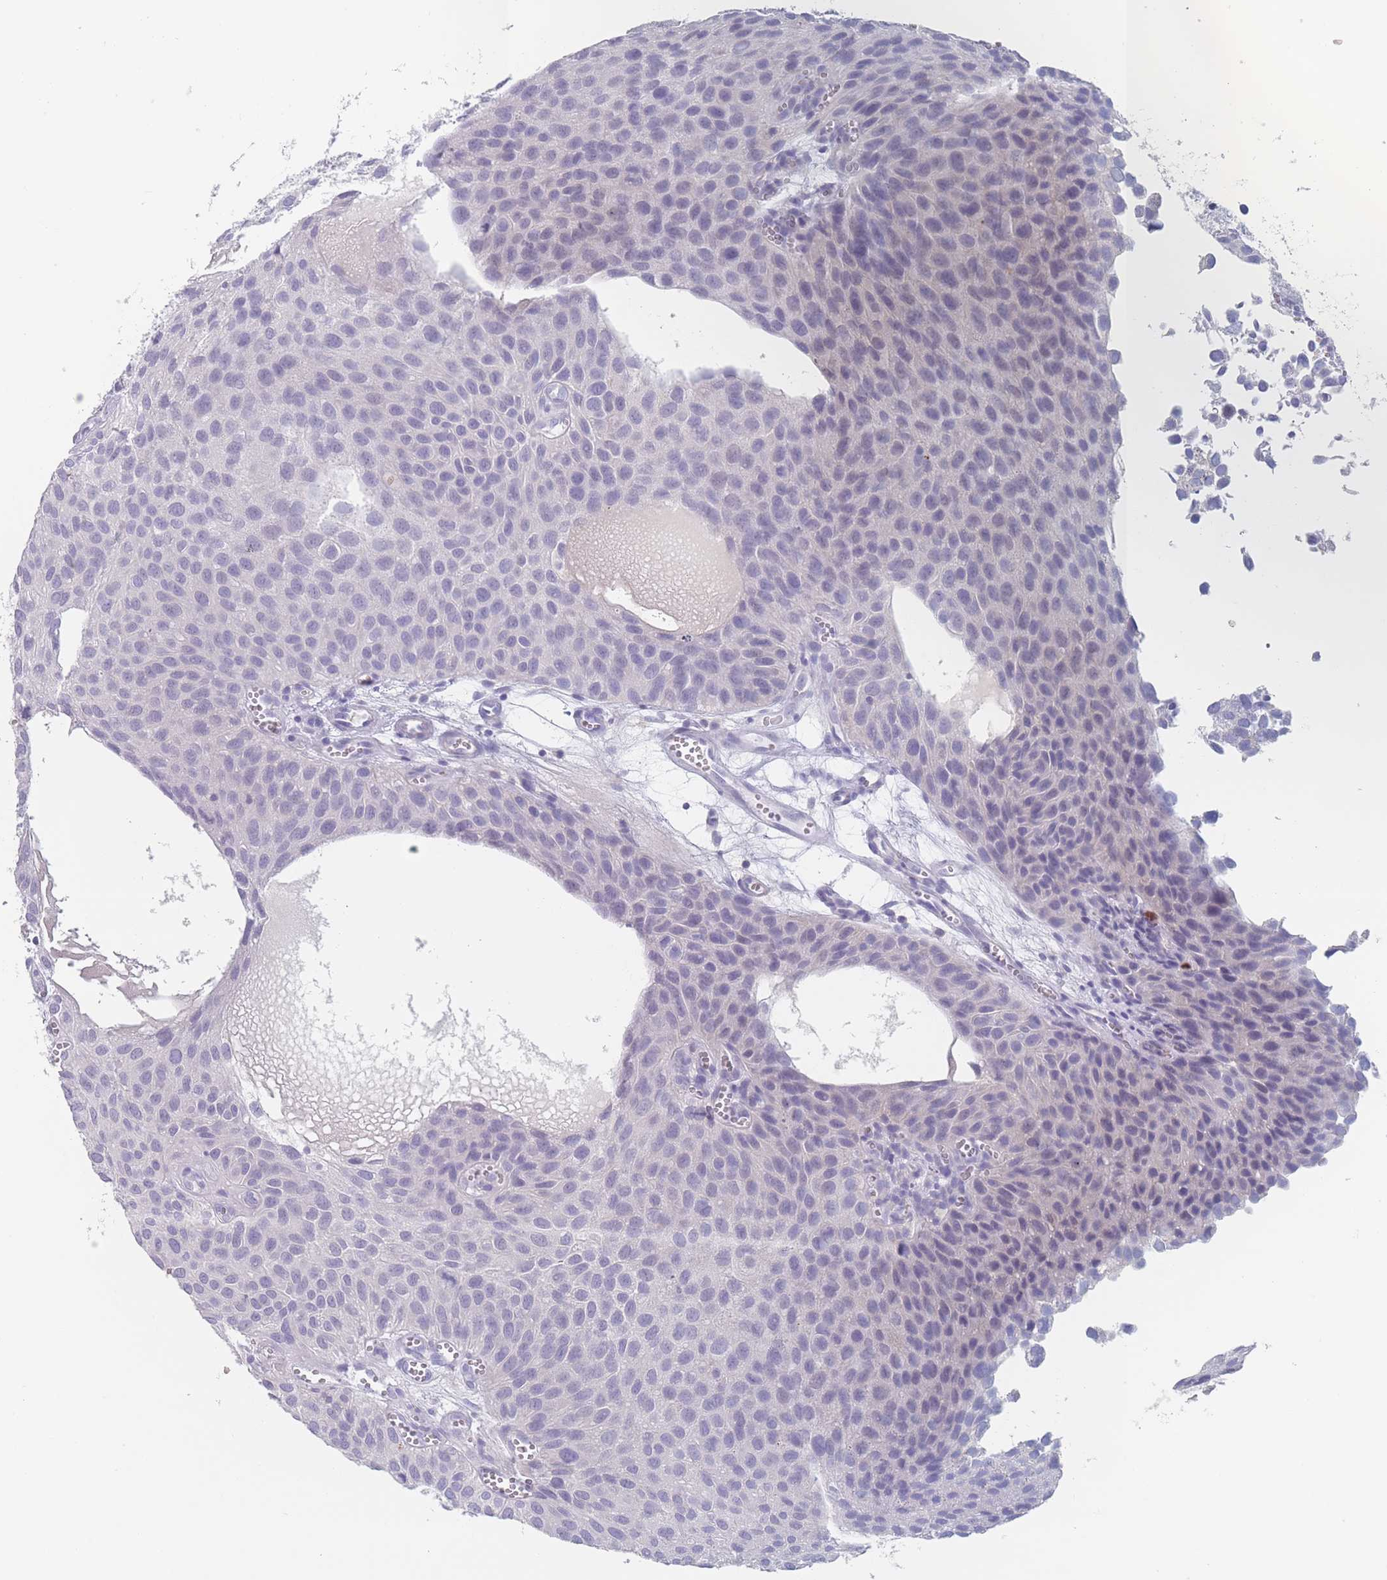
{"staining": {"intensity": "negative", "quantity": "none", "location": "none"}, "tissue": "urothelial cancer", "cell_type": "Tumor cells", "image_type": "cancer", "snomed": [{"axis": "morphology", "description": "Urothelial carcinoma, Low grade"}, {"axis": "topography", "description": "Urinary bladder"}], "caption": "Tumor cells are negative for brown protein staining in urothelial cancer.", "gene": "ATP1A3", "patient": {"sex": "male", "age": 88}}